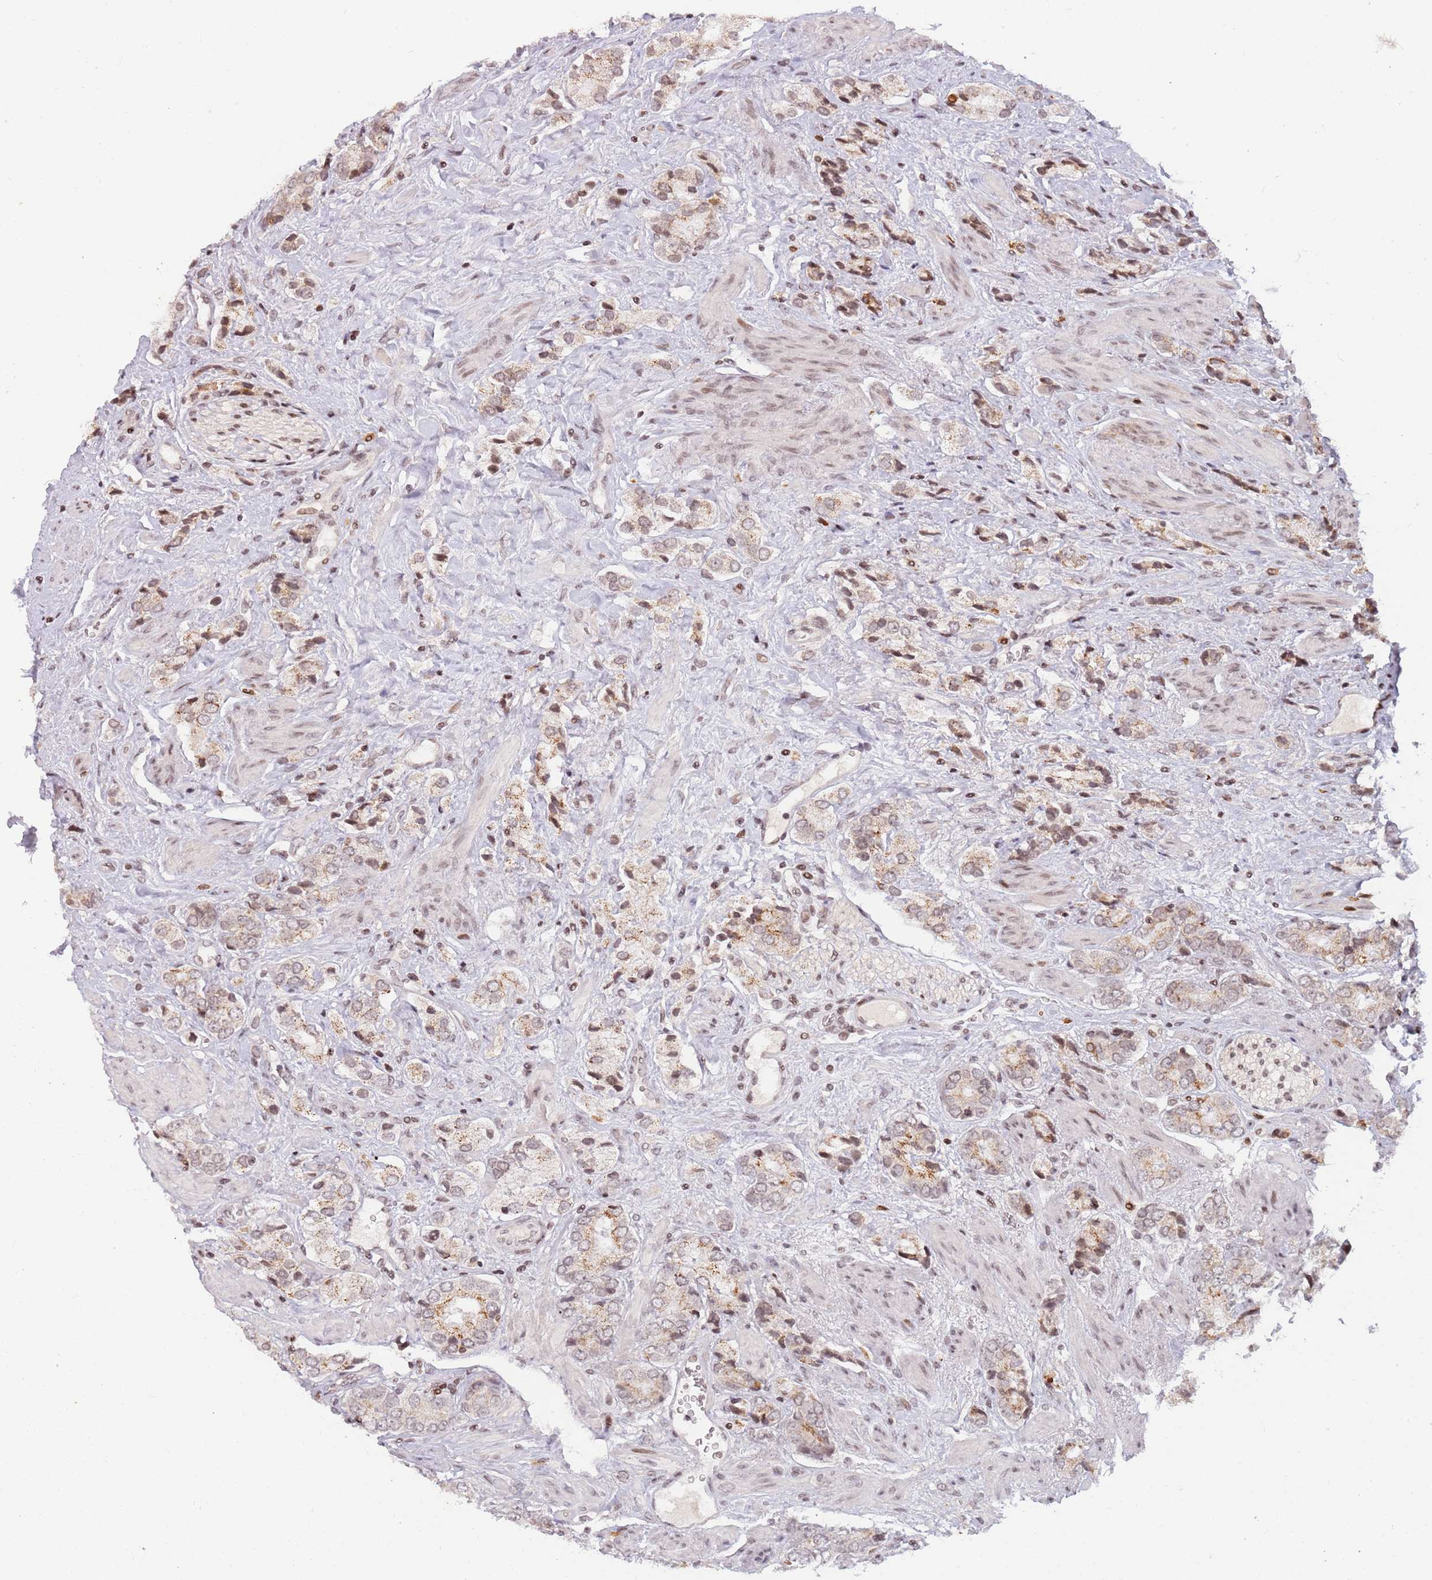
{"staining": {"intensity": "weak", "quantity": "25%-75%", "location": "cytoplasmic/membranous,nuclear"}, "tissue": "prostate cancer", "cell_type": "Tumor cells", "image_type": "cancer", "snomed": [{"axis": "morphology", "description": "Adenocarcinoma, High grade"}, {"axis": "topography", "description": "Prostate and seminal vesicle, NOS"}], "caption": "Immunohistochemistry (IHC) histopathology image of neoplastic tissue: adenocarcinoma (high-grade) (prostate) stained using immunohistochemistry (IHC) demonstrates low levels of weak protein expression localized specifically in the cytoplasmic/membranous and nuclear of tumor cells, appearing as a cytoplasmic/membranous and nuclear brown color.", "gene": "SH3RF3", "patient": {"sex": "male", "age": 64}}